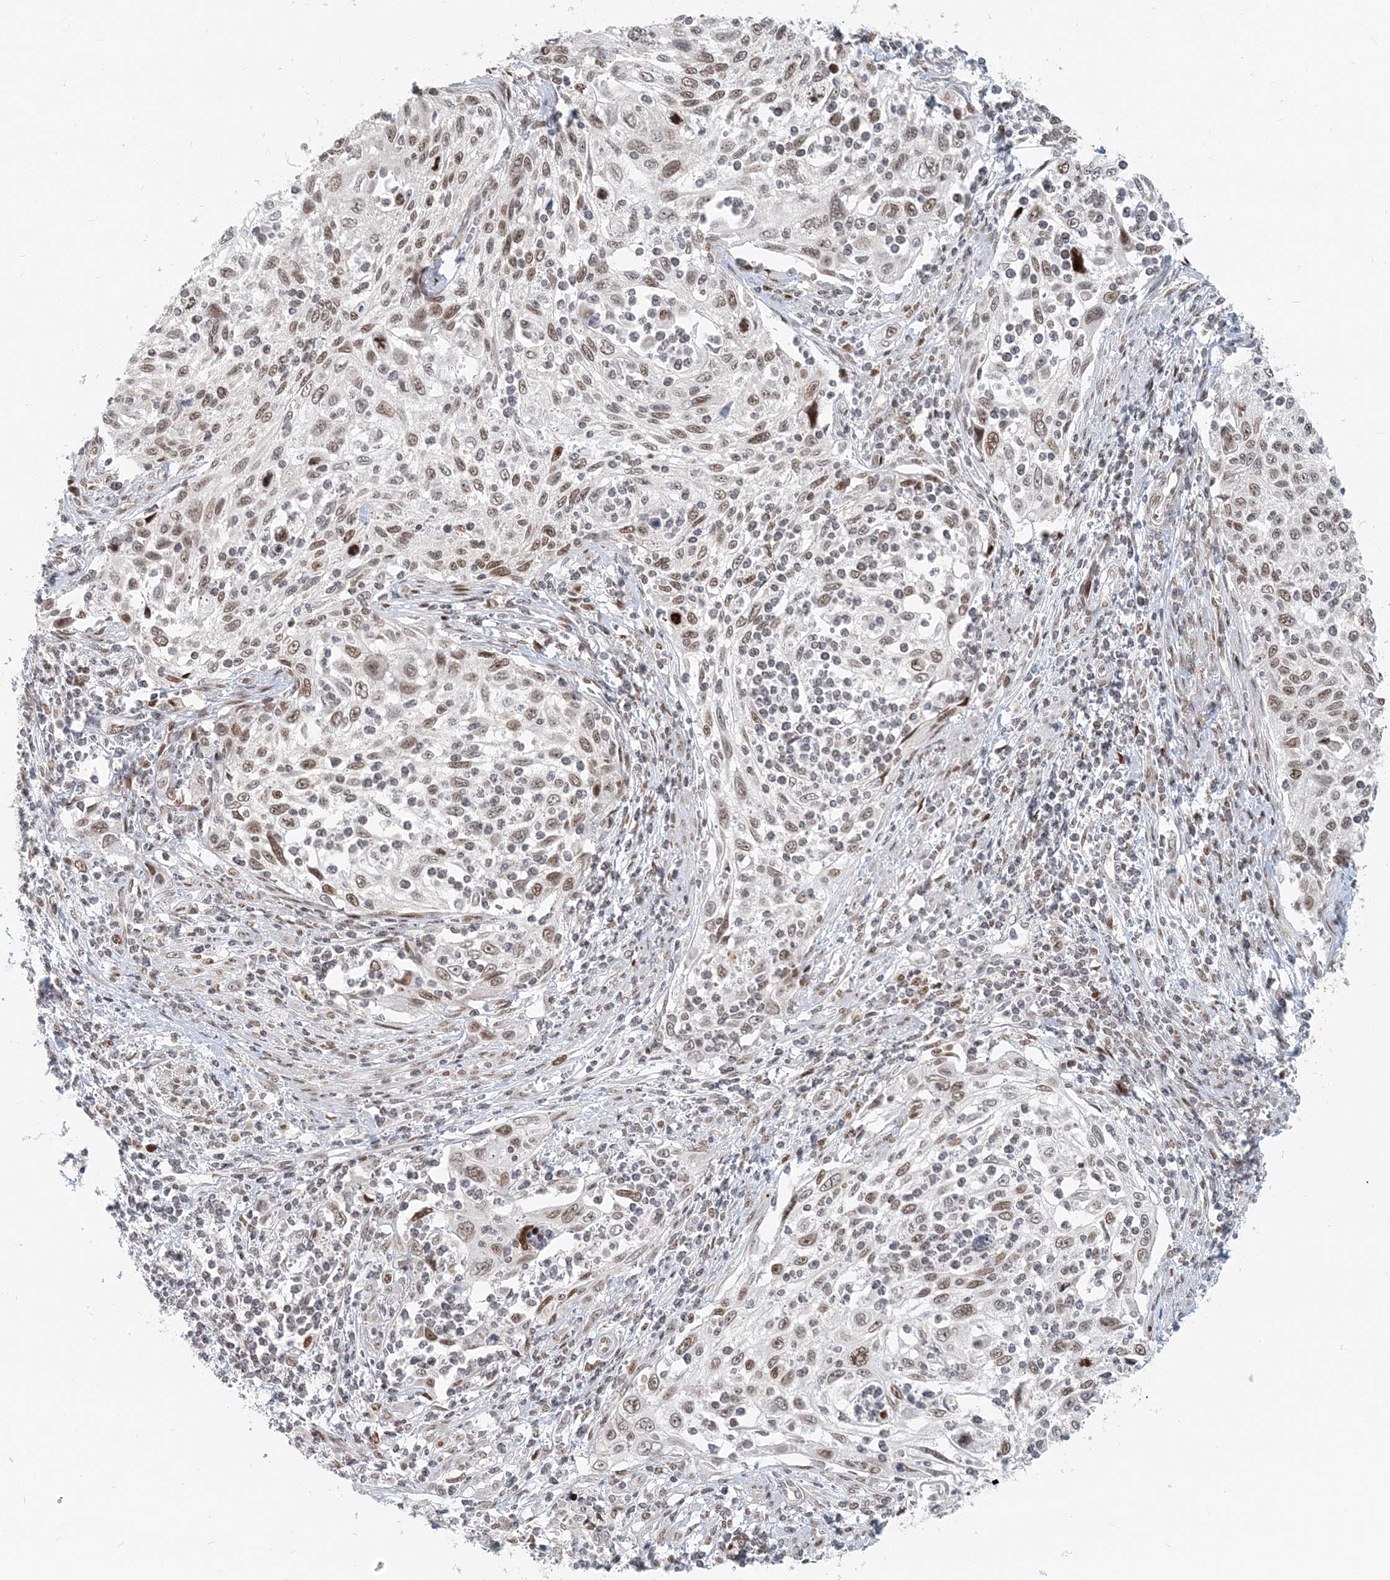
{"staining": {"intensity": "moderate", "quantity": ">75%", "location": "nuclear"}, "tissue": "cervical cancer", "cell_type": "Tumor cells", "image_type": "cancer", "snomed": [{"axis": "morphology", "description": "Squamous cell carcinoma, NOS"}, {"axis": "topography", "description": "Cervix"}], "caption": "A photomicrograph of human cervical cancer (squamous cell carcinoma) stained for a protein shows moderate nuclear brown staining in tumor cells. The staining was performed using DAB, with brown indicating positive protein expression. Nuclei are stained blue with hematoxylin.", "gene": "BAZ1B", "patient": {"sex": "female", "age": 70}}